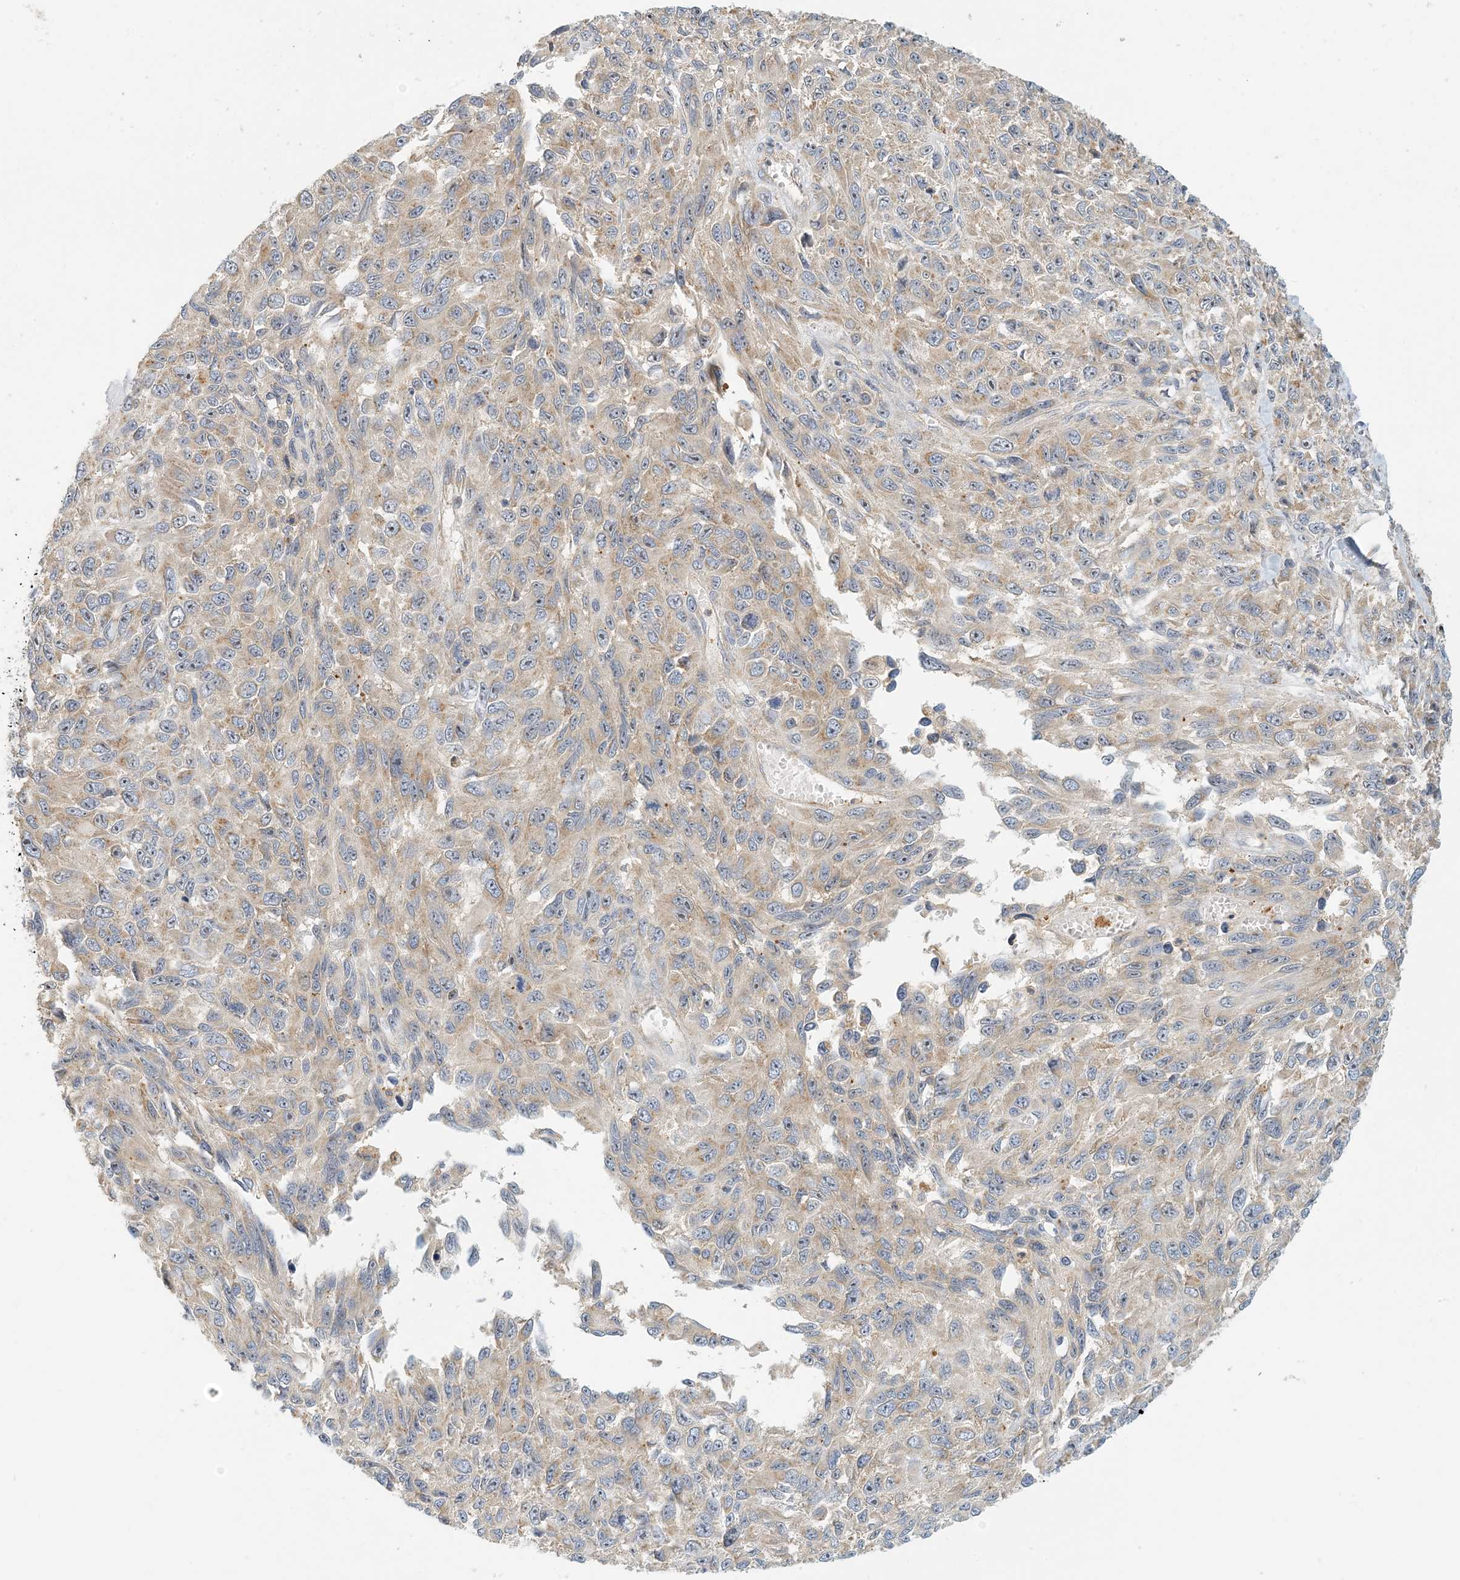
{"staining": {"intensity": "weak", "quantity": "25%-75%", "location": "cytoplasmic/membranous"}, "tissue": "melanoma", "cell_type": "Tumor cells", "image_type": "cancer", "snomed": [{"axis": "morphology", "description": "Malignant melanoma, NOS"}, {"axis": "topography", "description": "Skin"}], "caption": "Melanoma stained for a protein exhibits weak cytoplasmic/membranous positivity in tumor cells.", "gene": "COLEC11", "patient": {"sex": "female", "age": 96}}